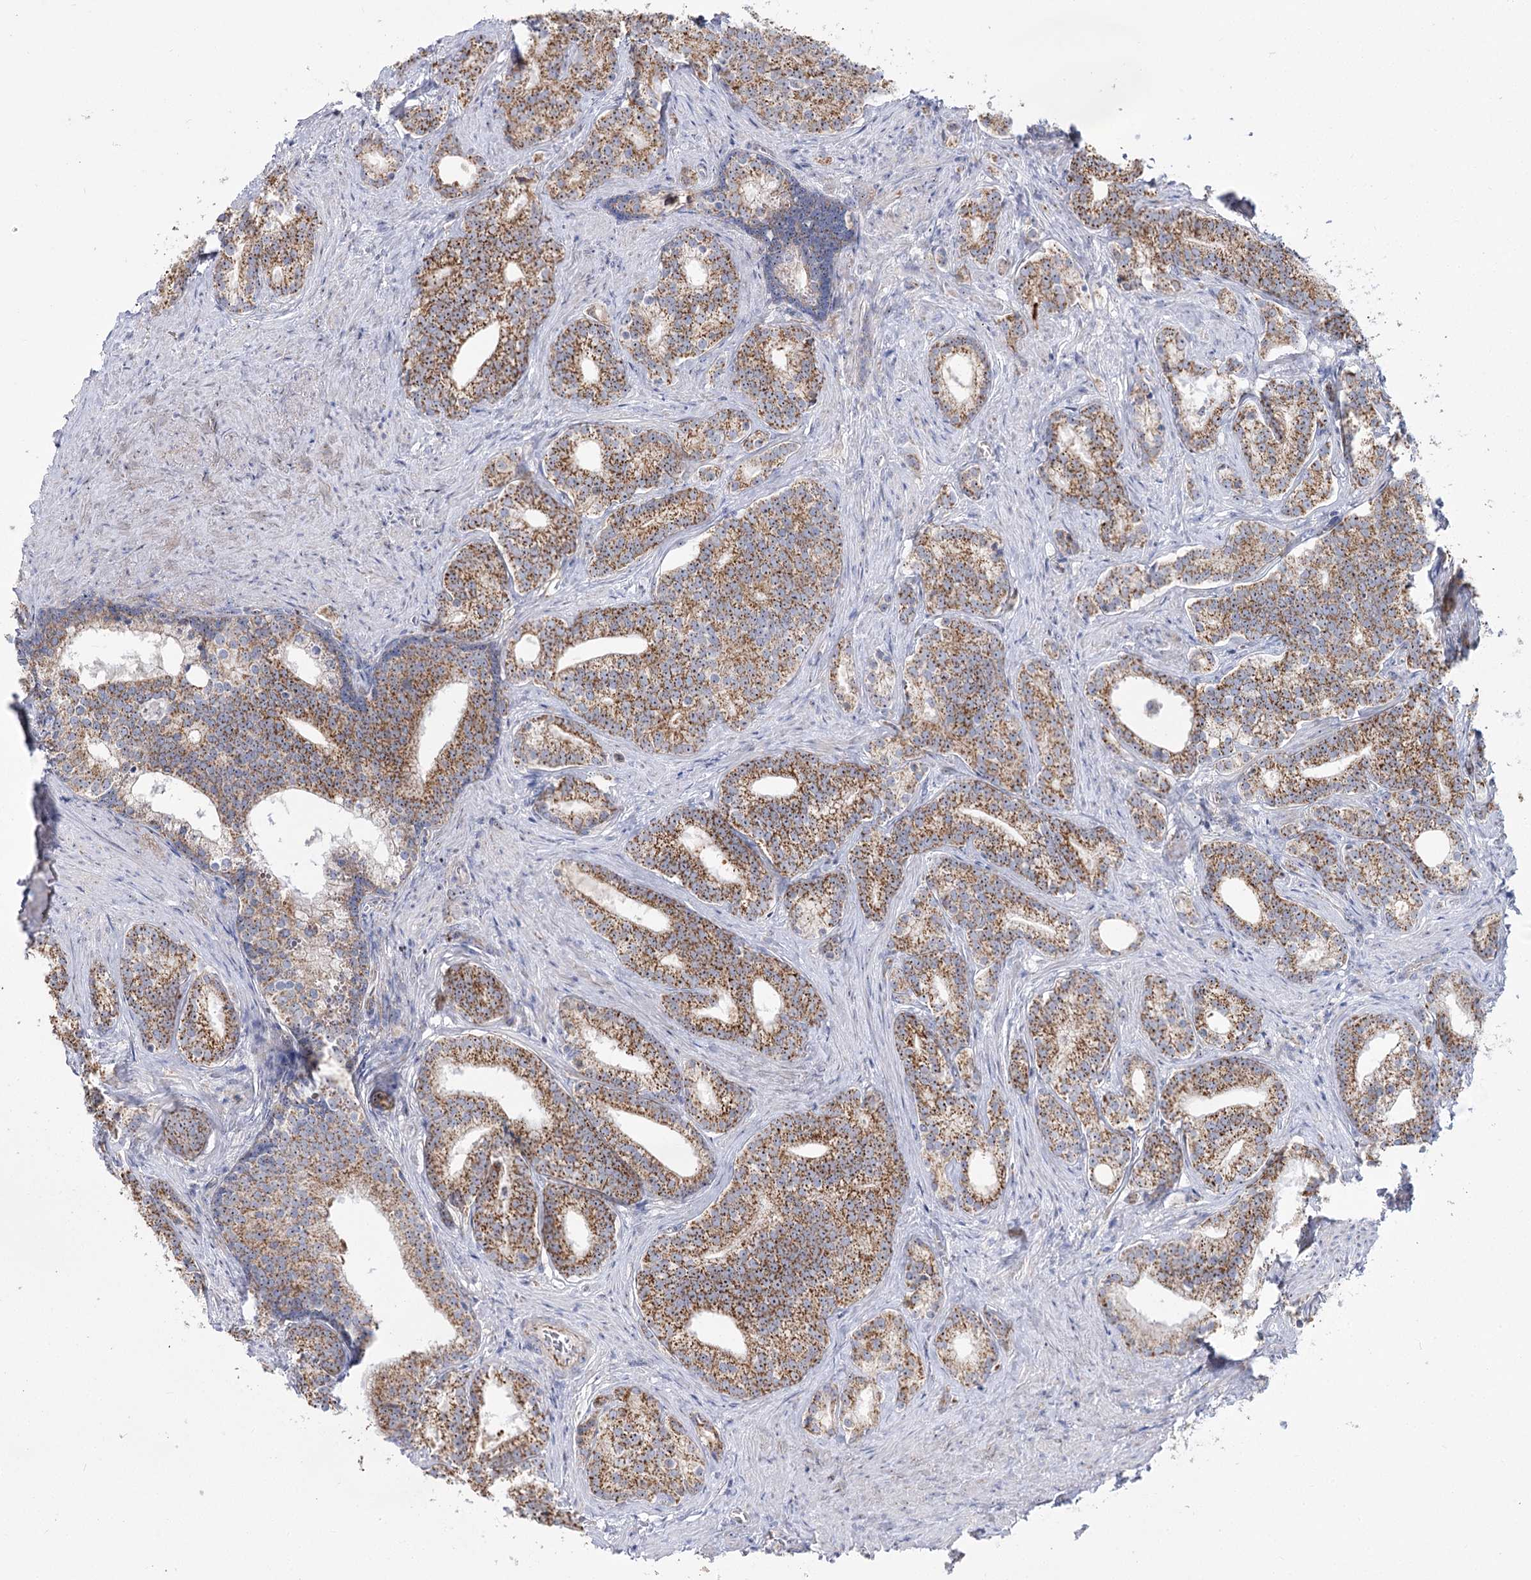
{"staining": {"intensity": "moderate", "quantity": ">75%", "location": "cytoplasmic/membranous,nuclear"}, "tissue": "prostate cancer", "cell_type": "Tumor cells", "image_type": "cancer", "snomed": [{"axis": "morphology", "description": "Adenocarcinoma, Low grade"}, {"axis": "topography", "description": "Prostate"}], "caption": "A high-resolution histopathology image shows IHC staining of prostate cancer, which demonstrates moderate cytoplasmic/membranous and nuclear expression in approximately >75% of tumor cells.", "gene": "SUOX", "patient": {"sex": "male", "age": 71}}